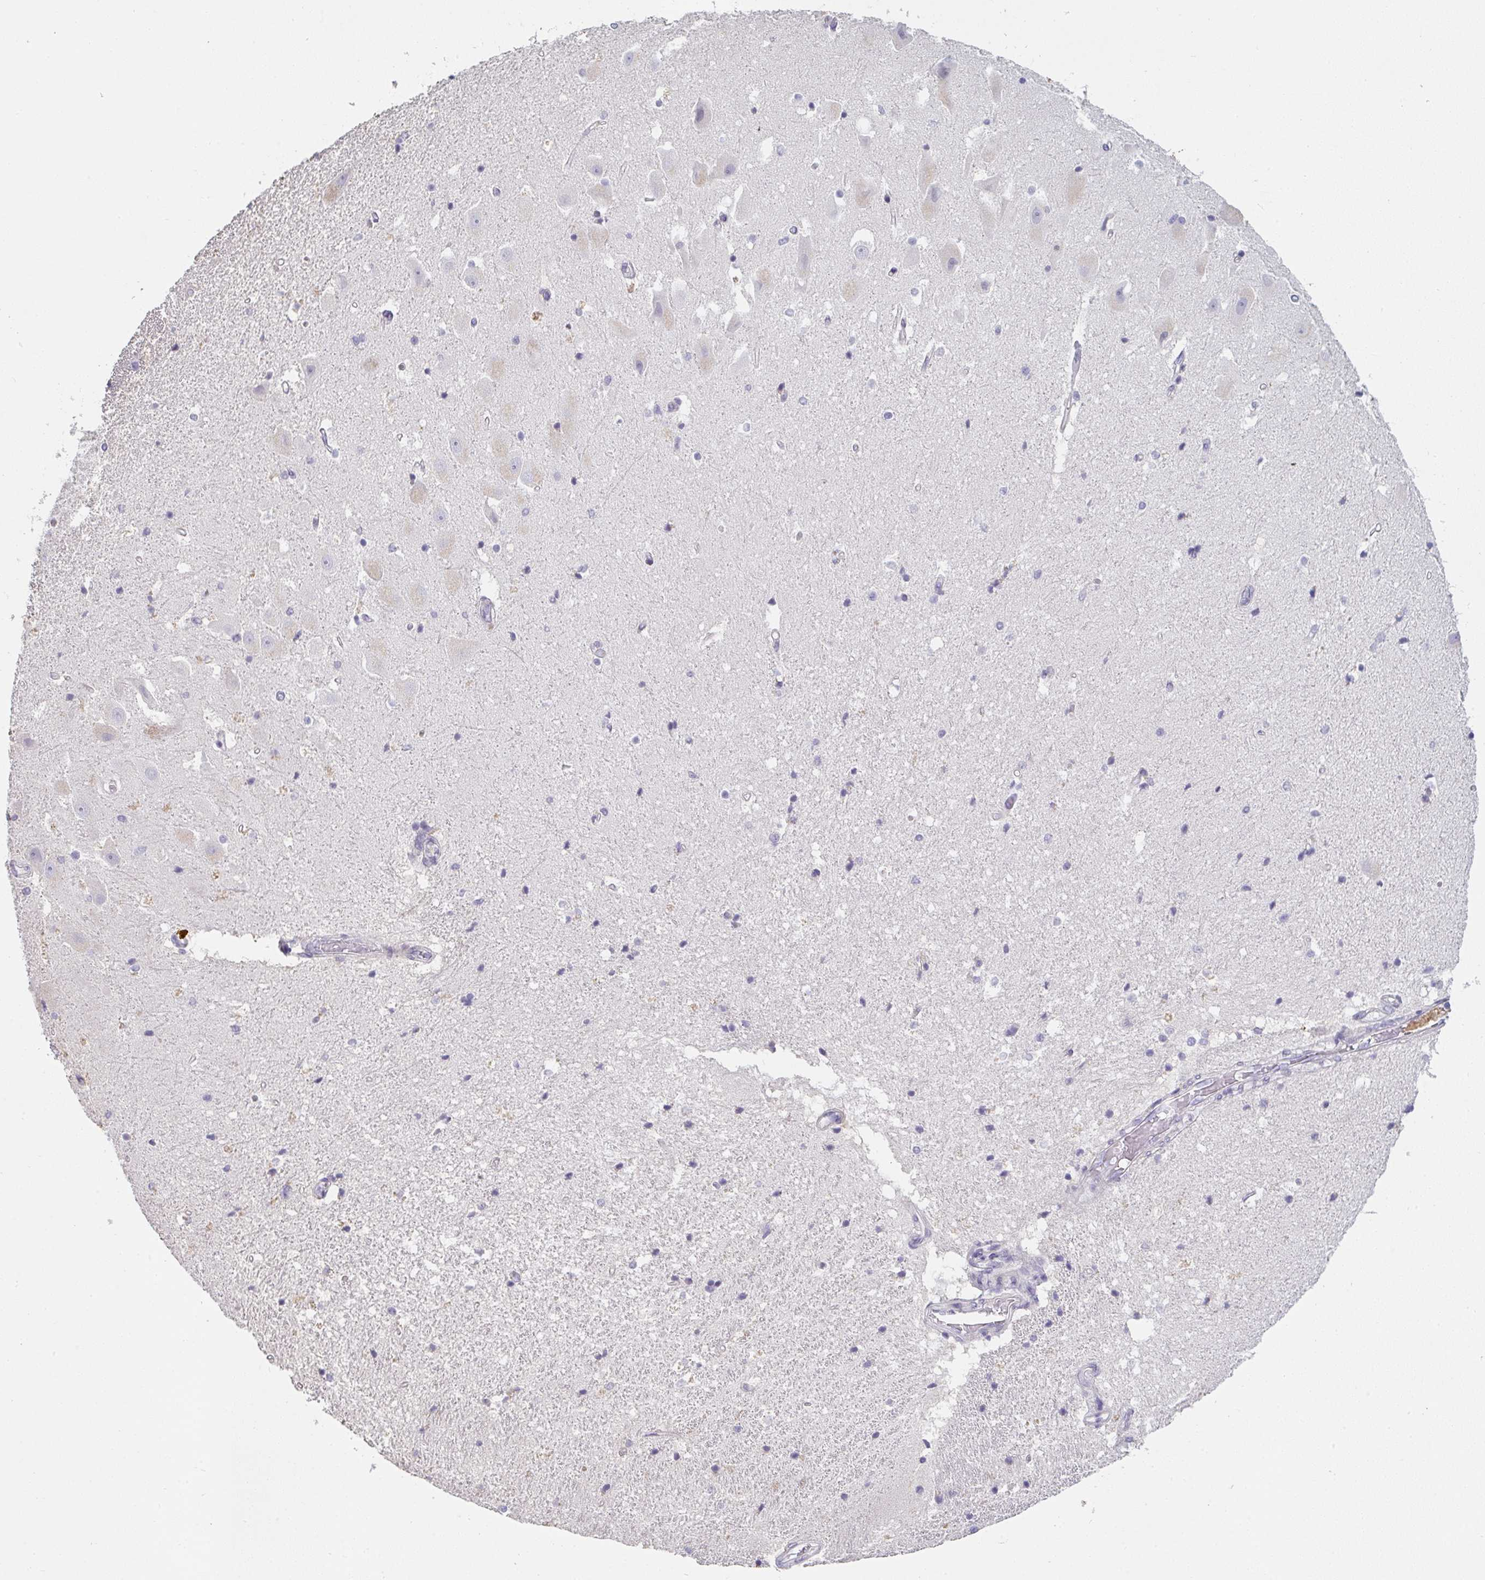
{"staining": {"intensity": "negative", "quantity": "none", "location": "none"}, "tissue": "hippocampus", "cell_type": "Glial cells", "image_type": "normal", "snomed": [{"axis": "morphology", "description": "Normal tissue, NOS"}, {"axis": "topography", "description": "Hippocampus"}], "caption": "Glial cells are negative for brown protein staining in unremarkable hippocampus. The staining is performed using DAB (3,3'-diaminobenzidine) brown chromogen with nuclei counter-stained in using hematoxylin.", "gene": "C1QTNF8", "patient": {"sex": "male", "age": 63}}